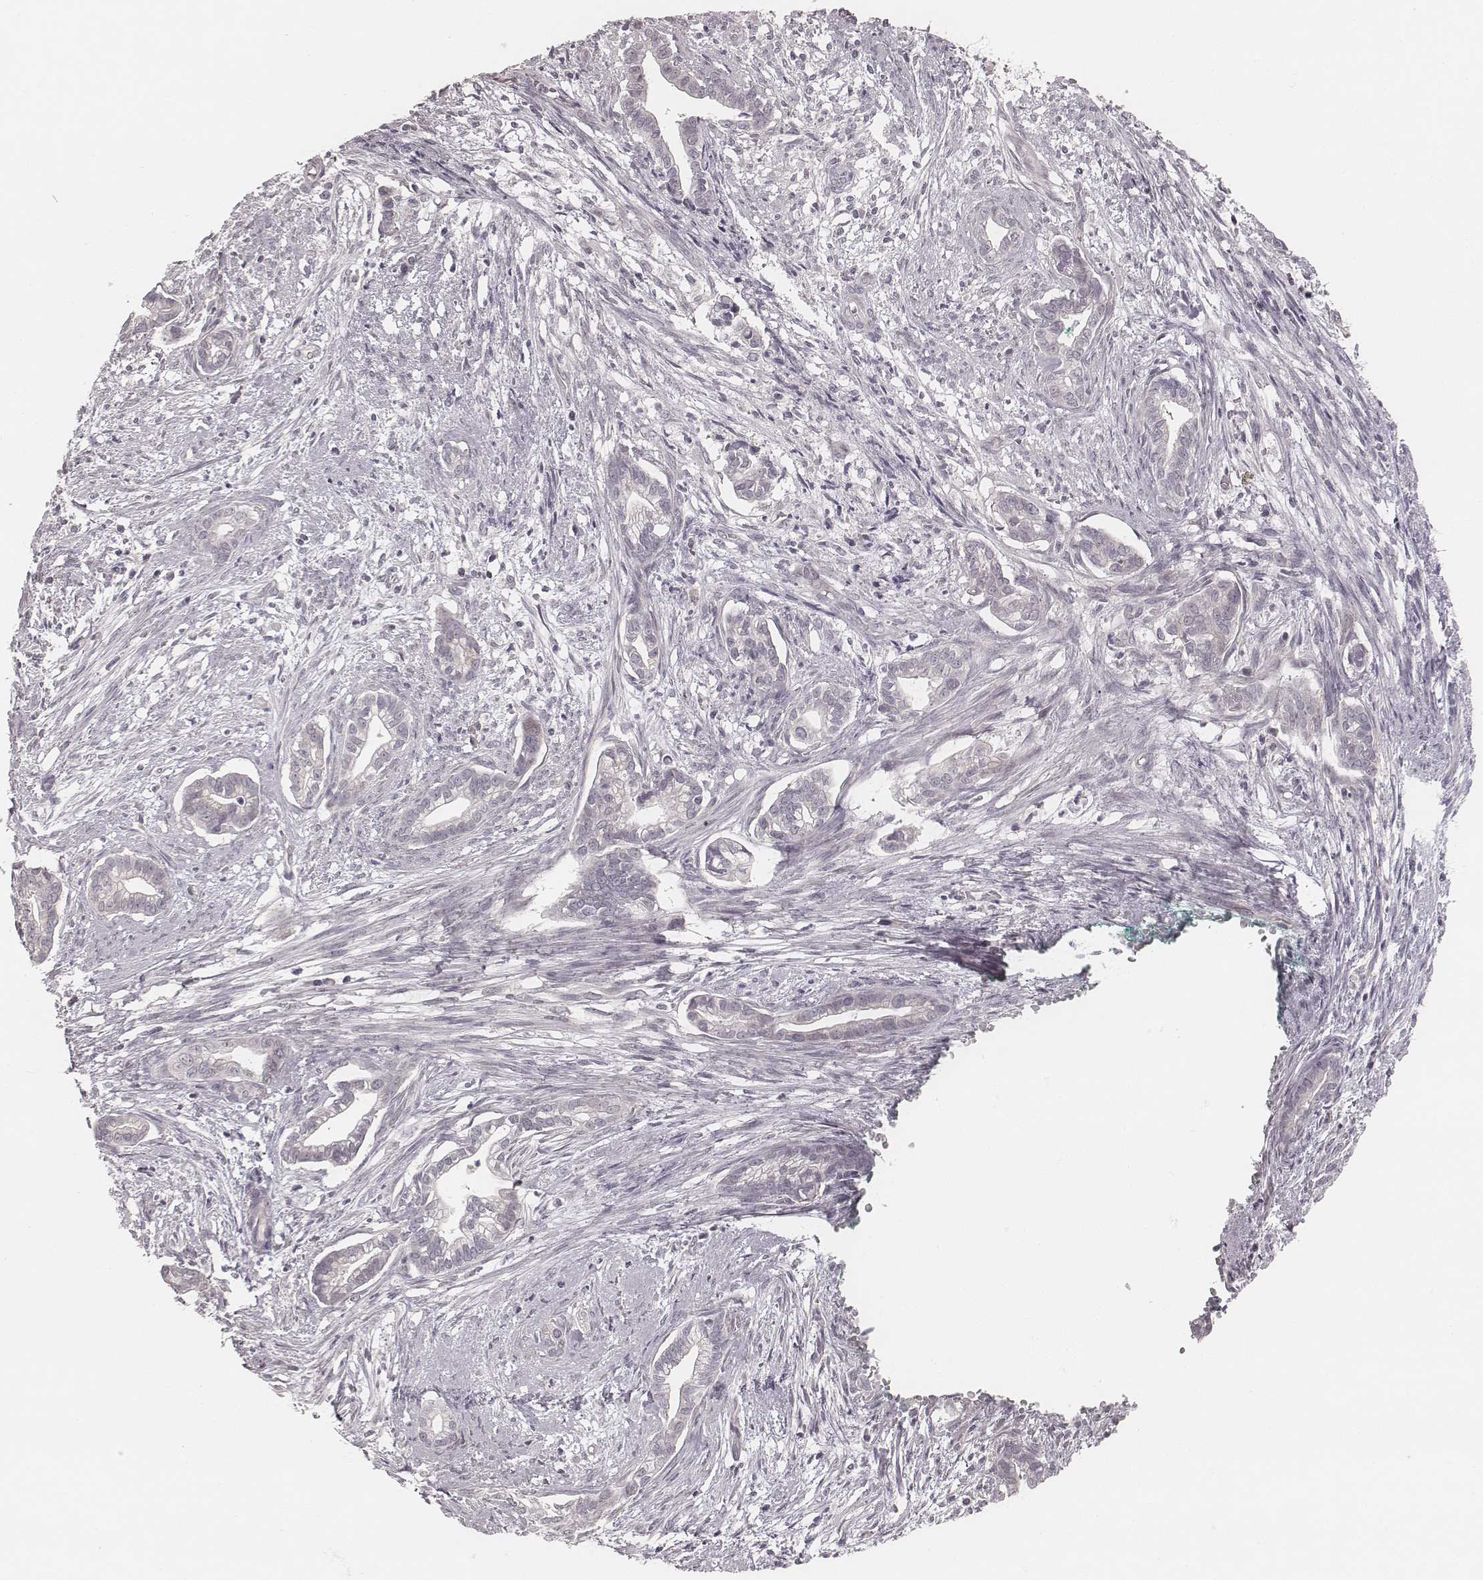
{"staining": {"intensity": "negative", "quantity": "none", "location": "none"}, "tissue": "cervical cancer", "cell_type": "Tumor cells", "image_type": "cancer", "snomed": [{"axis": "morphology", "description": "Adenocarcinoma, NOS"}, {"axis": "topography", "description": "Cervix"}], "caption": "Histopathology image shows no protein expression in tumor cells of cervical cancer (adenocarcinoma) tissue.", "gene": "ACACB", "patient": {"sex": "female", "age": 62}}